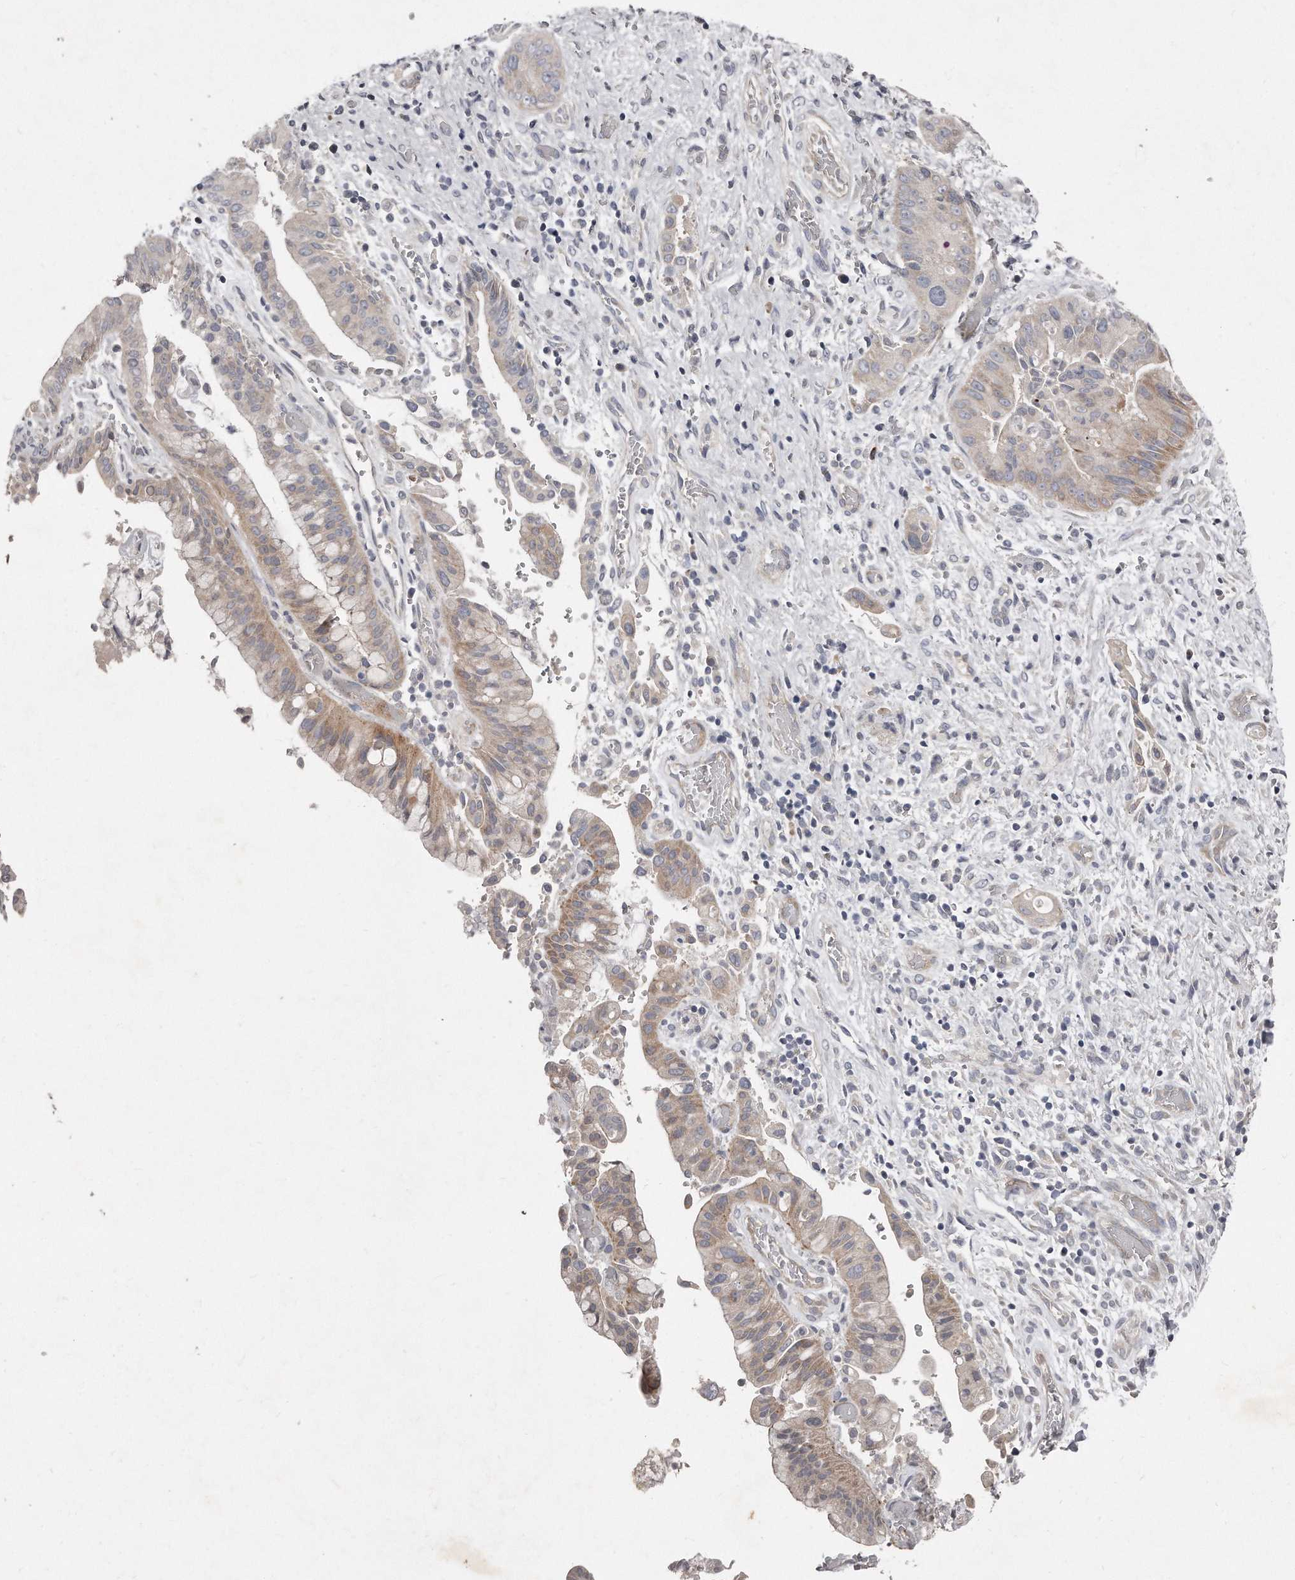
{"staining": {"intensity": "weak", "quantity": "25%-75%", "location": "cytoplasmic/membranous"}, "tissue": "liver cancer", "cell_type": "Tumor cells", "image_type": "cancer", "snomed": [{"axis": "morphology", "description": "Cholangiocarcinoma"}, {"axis": "topography", "description": "Liver"}], "caption": "A histopathology image of human cholangiocarcinoma (liver) stained for a protein shows weak cytoplasmic/membranous brown staining in tumor cells.", "gene": "TECR", "patient": {"sex": "female", "age": 54}}